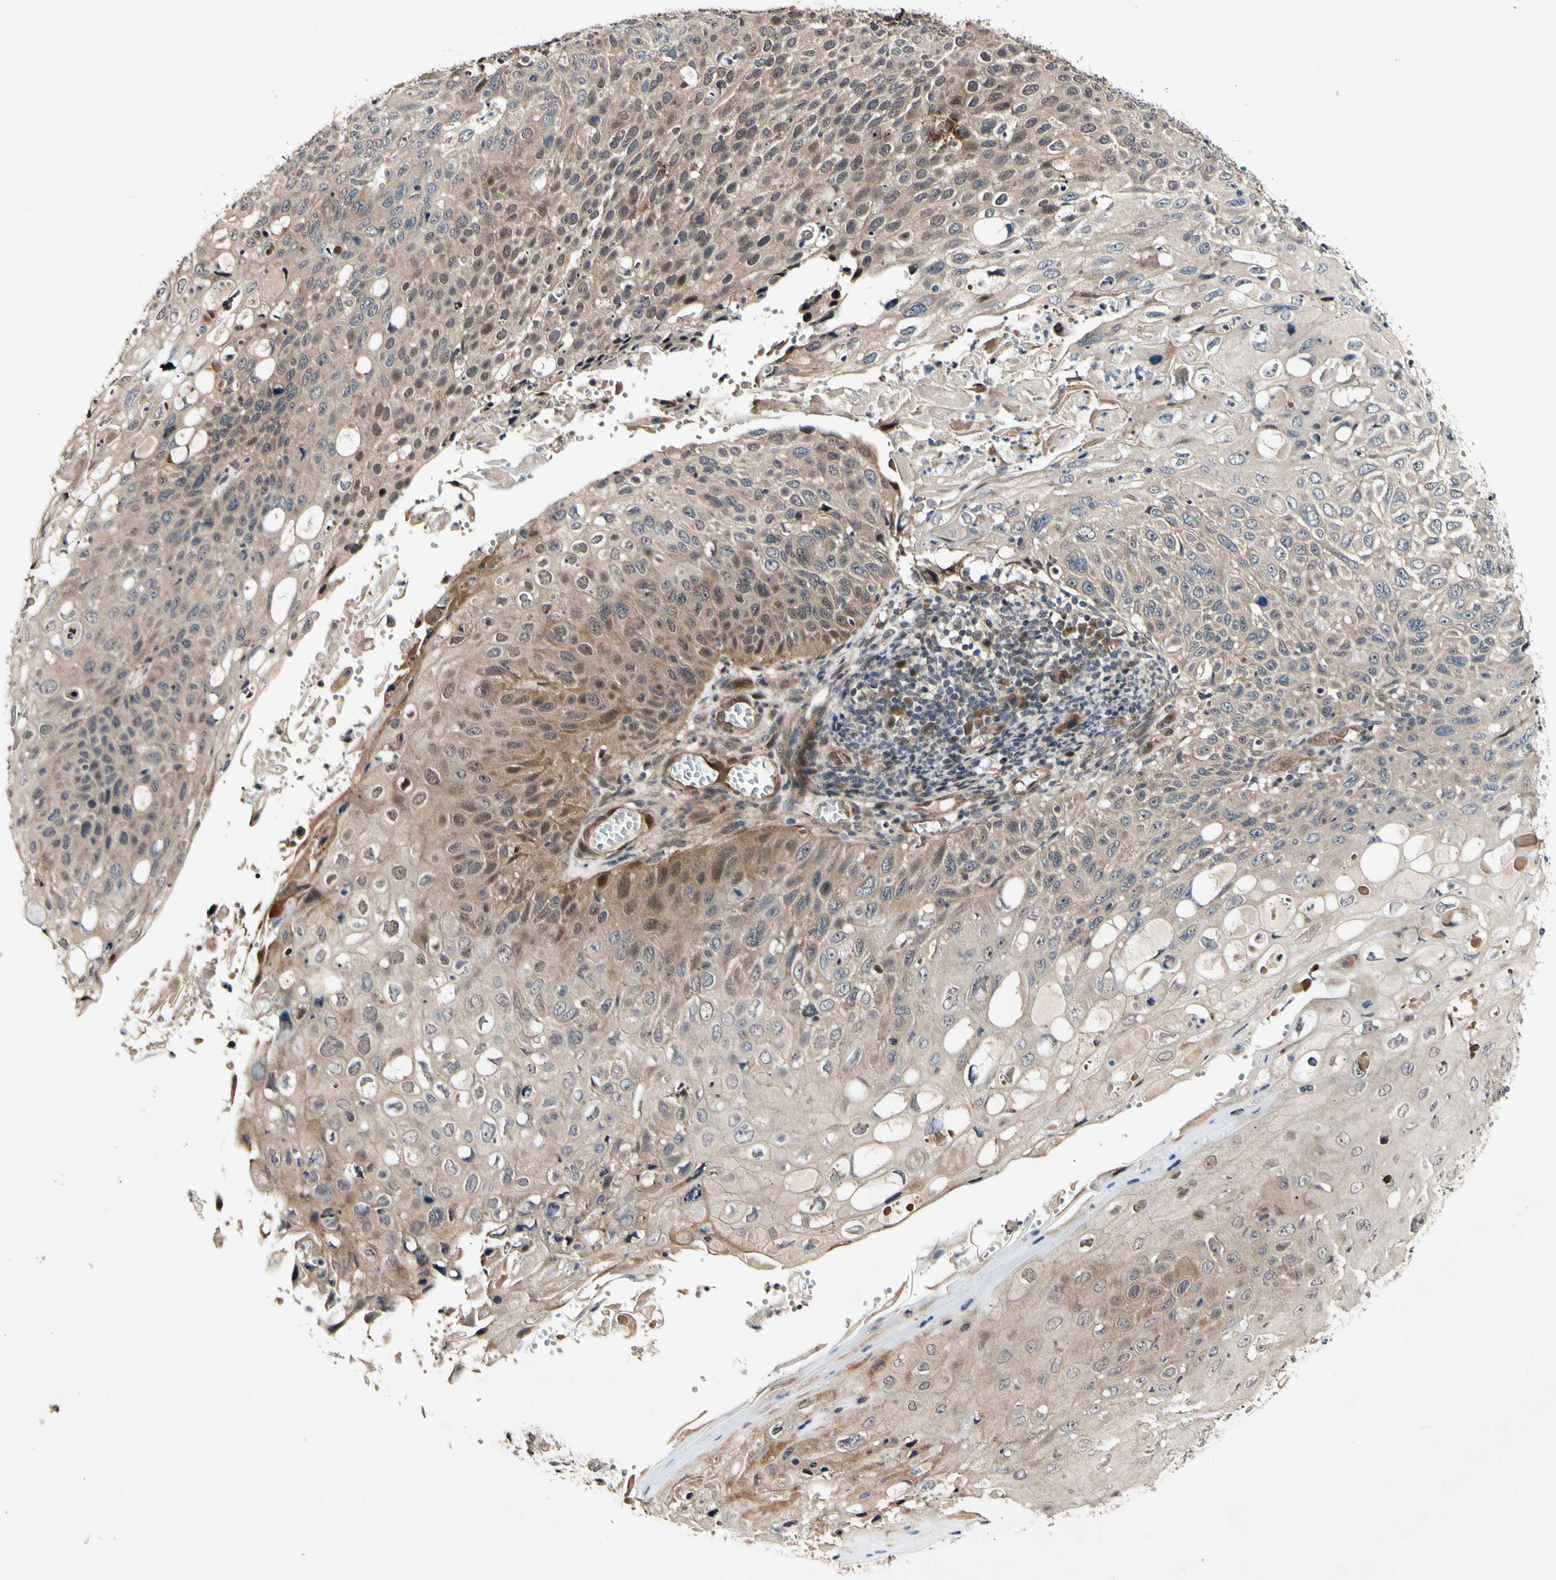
{"staining": {"intensity": "moderate", "quantity": ">75%", "location": "cytoplasmic/membranous,nuclear"}, "tissue": "cervical cancer", "cell_type": "Tumor cells", "image_type": "cancer", "snomed": [{"axis": "morphology", "description": "Squamous cell carcinoma, NOS"}, {"axis": "topography", "description": "Cervix"}], "caption": "Cervical squamous cell carcinoma stained with DAB immunohistochemistry (IHC) shows medium levels of moderate cytoplasmic/membranous and nuclear positivity in about >75% of tumor cells. Ihc stains the protein of interest in brown and the nuclei are stained blue.", "gene": "CSNK1E", "patient": {"sex": "female", "age": 70}}